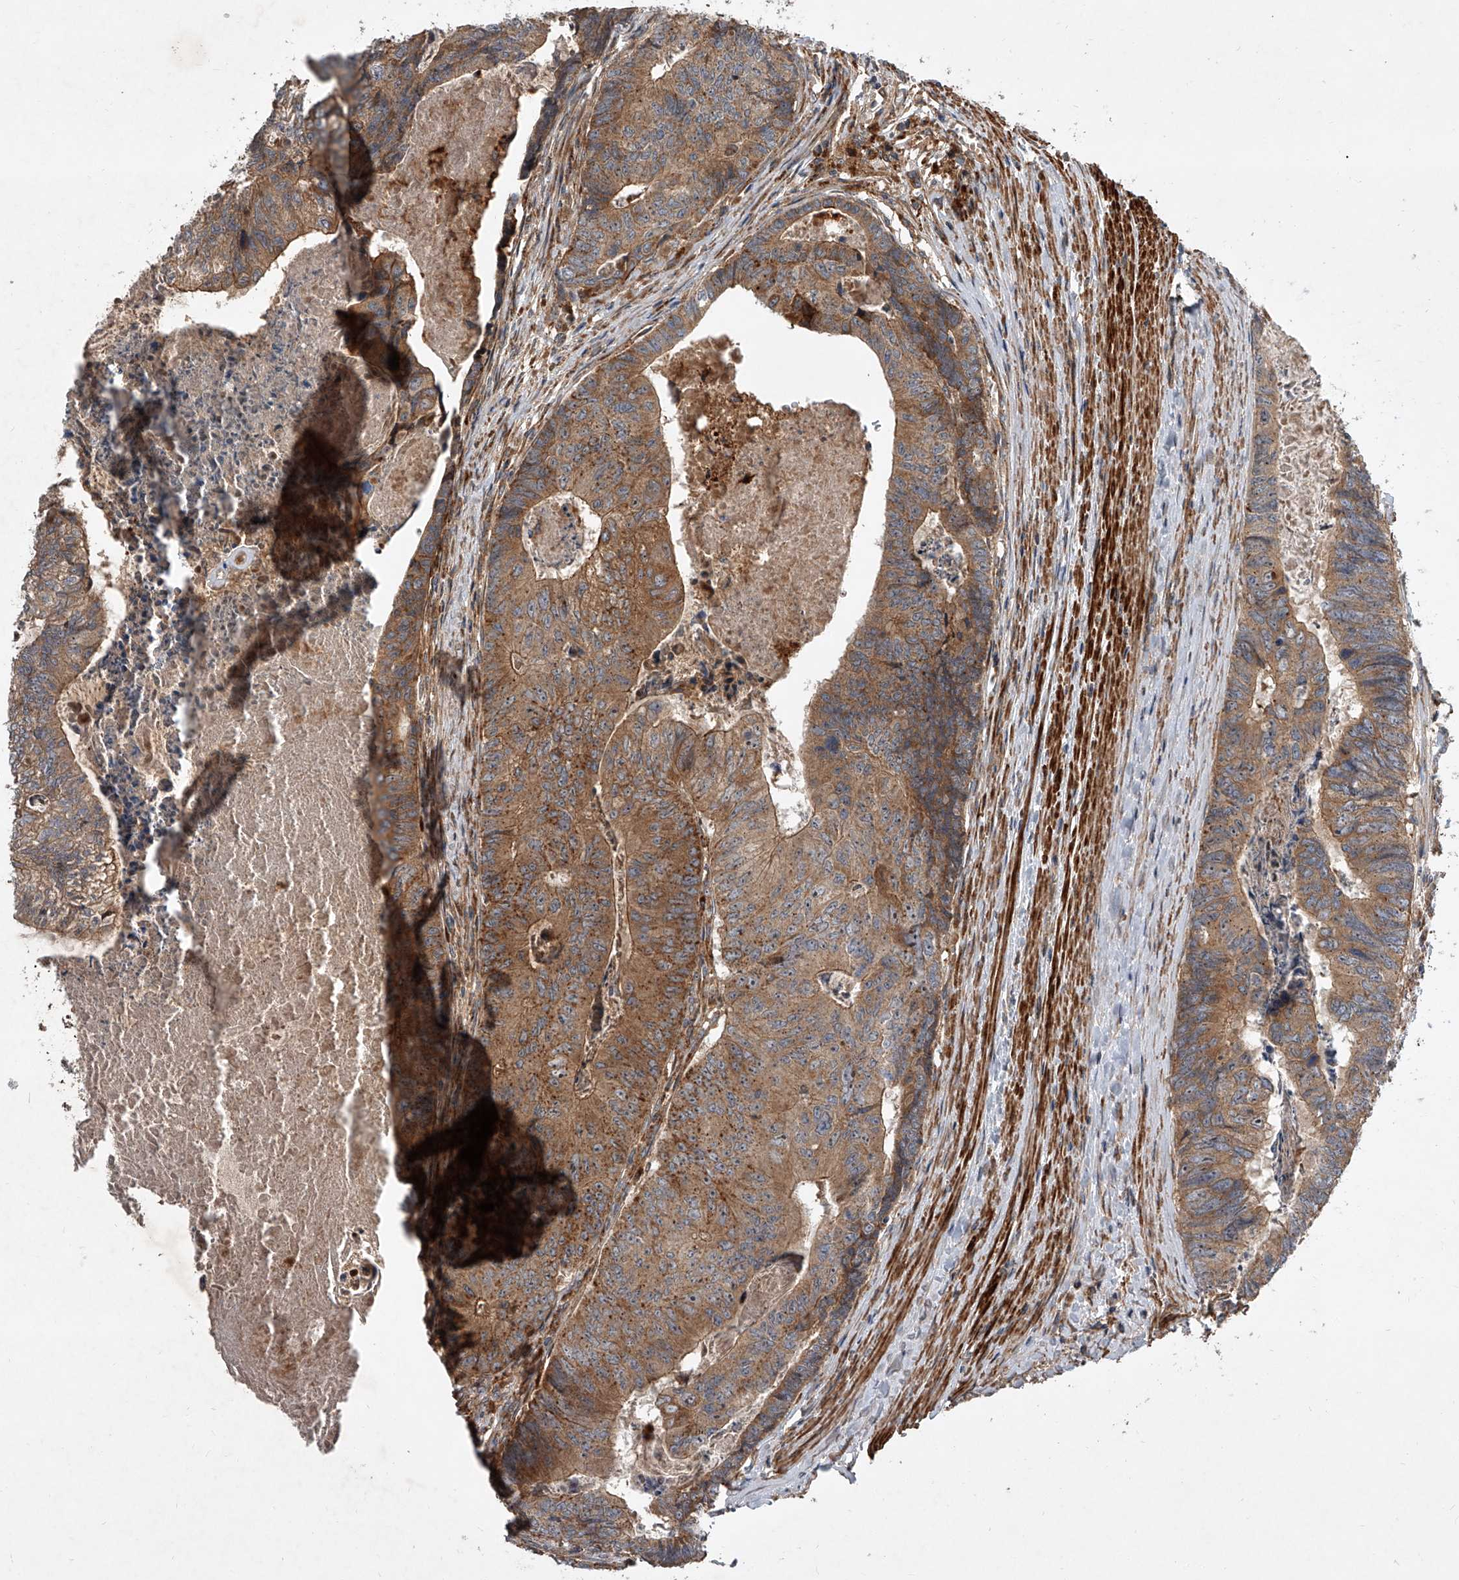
{"staining": {"intensity": "moderate", "quantity": ">75%", "location": "cytoplasmic/membranous"}, "tissue": "colorectal cancer", "cell_type": "Tumor cells", "image_type": "cancer", "snomed": [{"axis": "morphology", "description": "Adenocarcinoma, NOS"}, {"axis": "topography", "description": "Colon"}], "caption": "Immunohistochemical staining of adenocarcinoma (colorectal) exhibits medium levels of moderate cytoplasmic/membranous protein expression in approximately >75% of tumor cells. The protein of interest is stained brown, and the nuclei are stained in blue (DAB IHC with brightfield microscopy, high magnification).", "gene": "USP47", "patient": {"sex": "female", "age": 67}}